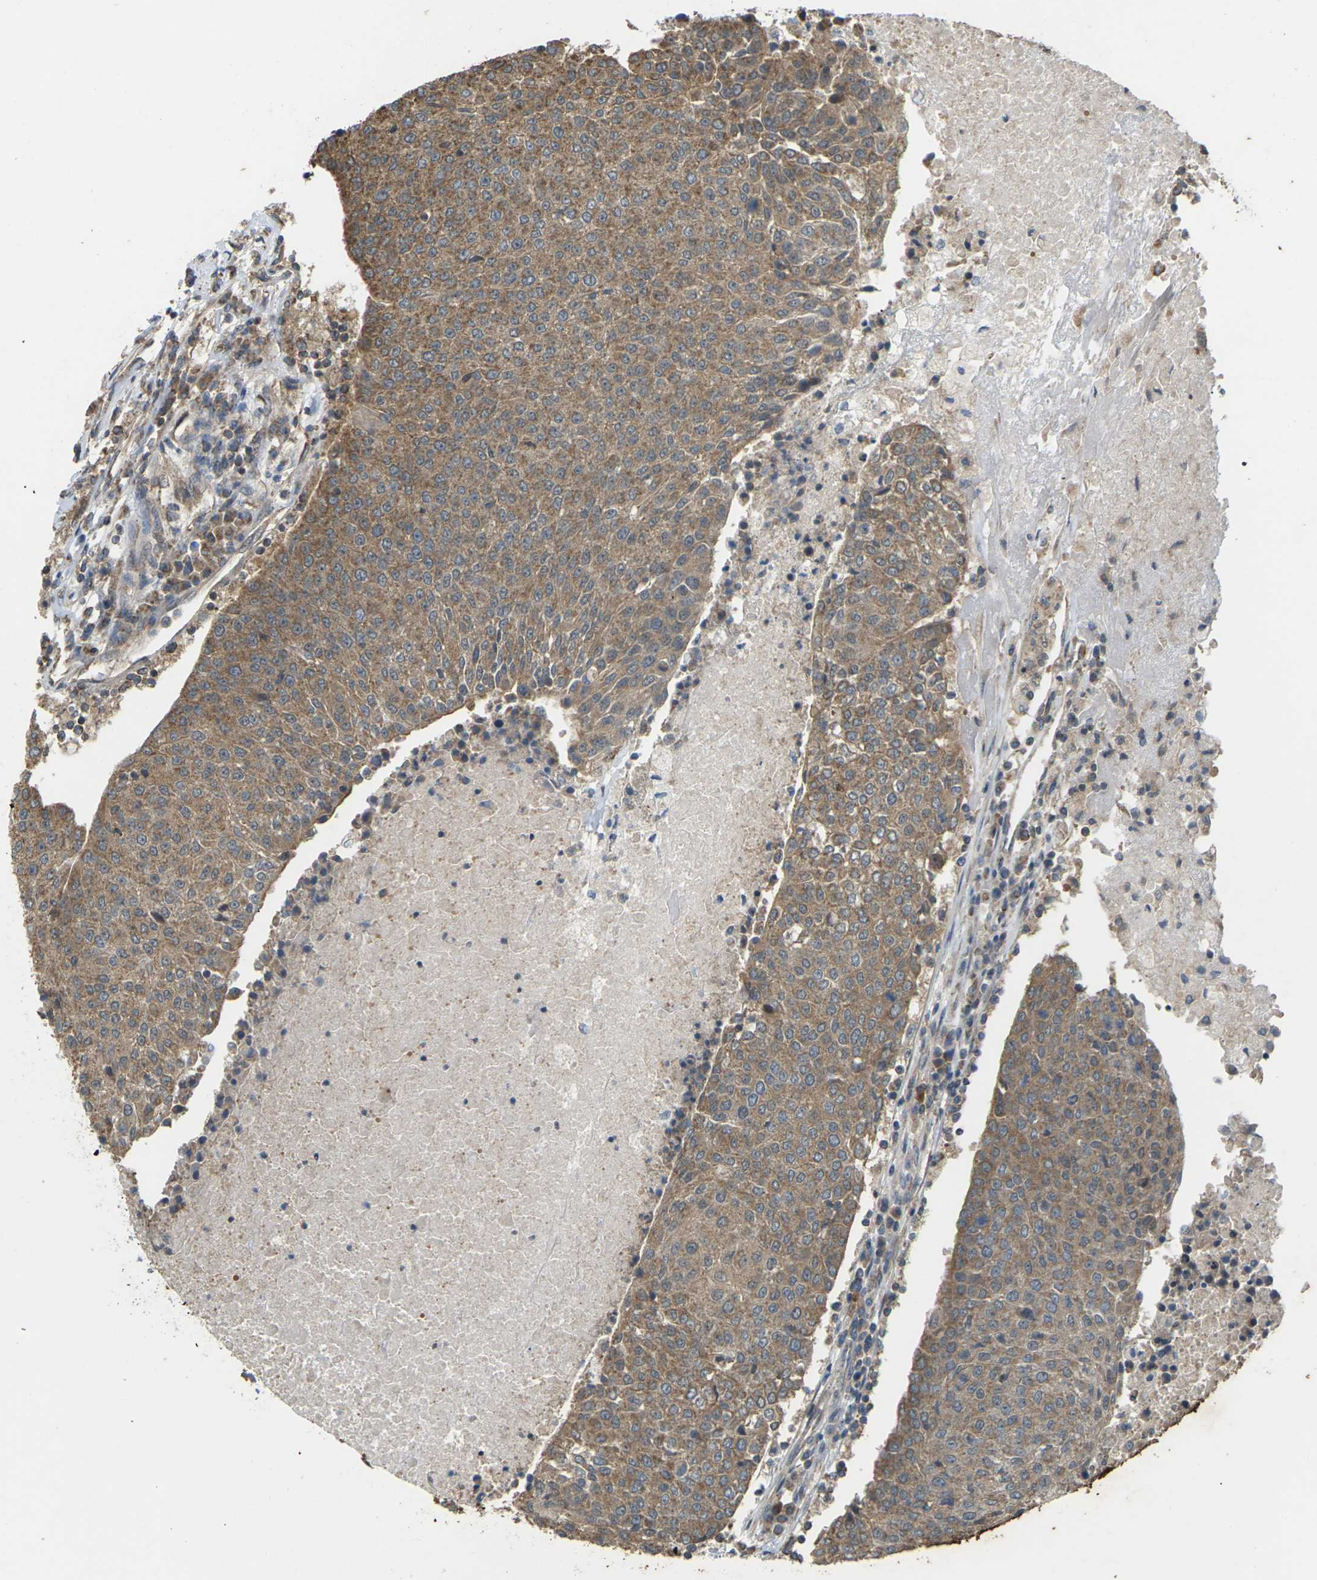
{"staining": {"intensity": "moderate", "quantity": ">75%", "location": "cytoplasmic/membranous"}, "tissue": "urothelial cancer", "cell_type": "Tumor cells", "image_type": "cancer", "snomed": [{"axis": "morphology", "description": "Urothelial carcinoma, High grade"}, {"axis": "topography", "description": "Urinary bladder"}], "caption": "Immunohistochemical staining of human urothelial carcinoma (high-grade) demonstrates moderate cytoplasmic/membranous protein positivity in about >75% of tumor cells.", "gene": "KSR1", "patient": {"sex": "female", "age": 85}}